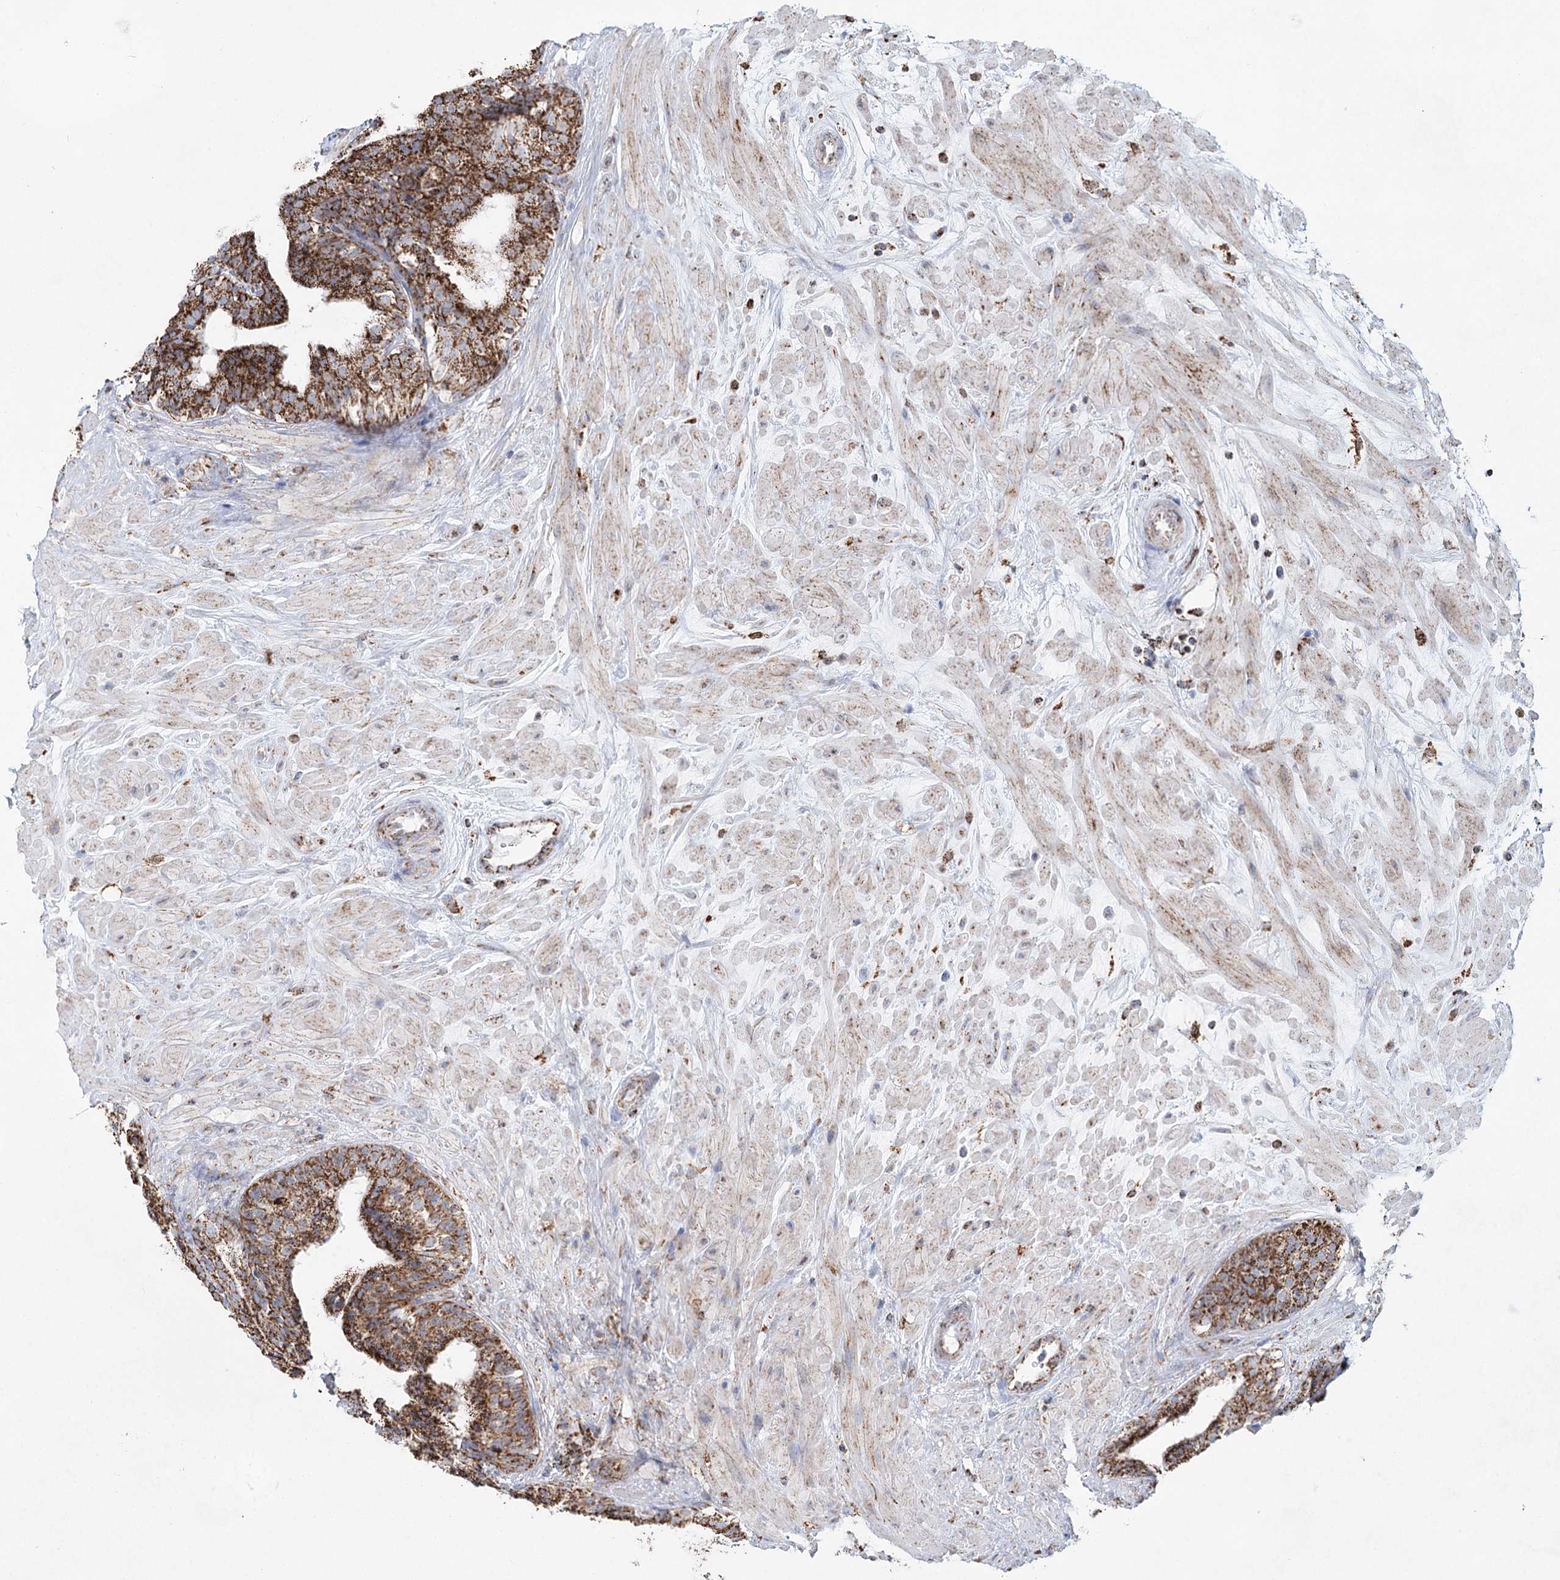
{"staining": {"intensity": "strong", "quantity": ">75%", "location": "cytoplasmic/membranous"}, "tissue": "prostate cancer", "cell_type": "Tumor cells", "image_type": "cancer", "snomed": [{"axis": "morphology", "description": "Adenocarcinoma, High grade"}, {"axis": "topography", "description": "Prostate"}], "caption": "Immunohistochemical staining of human high-grade adenocarcinoma (prostate) demonstrates strong cytoplasmic/membranous protein positivity in approximately >75% of tumor cells.", "gene": "CWF19L1", "patient": {"sex": "male", "age": 56}}